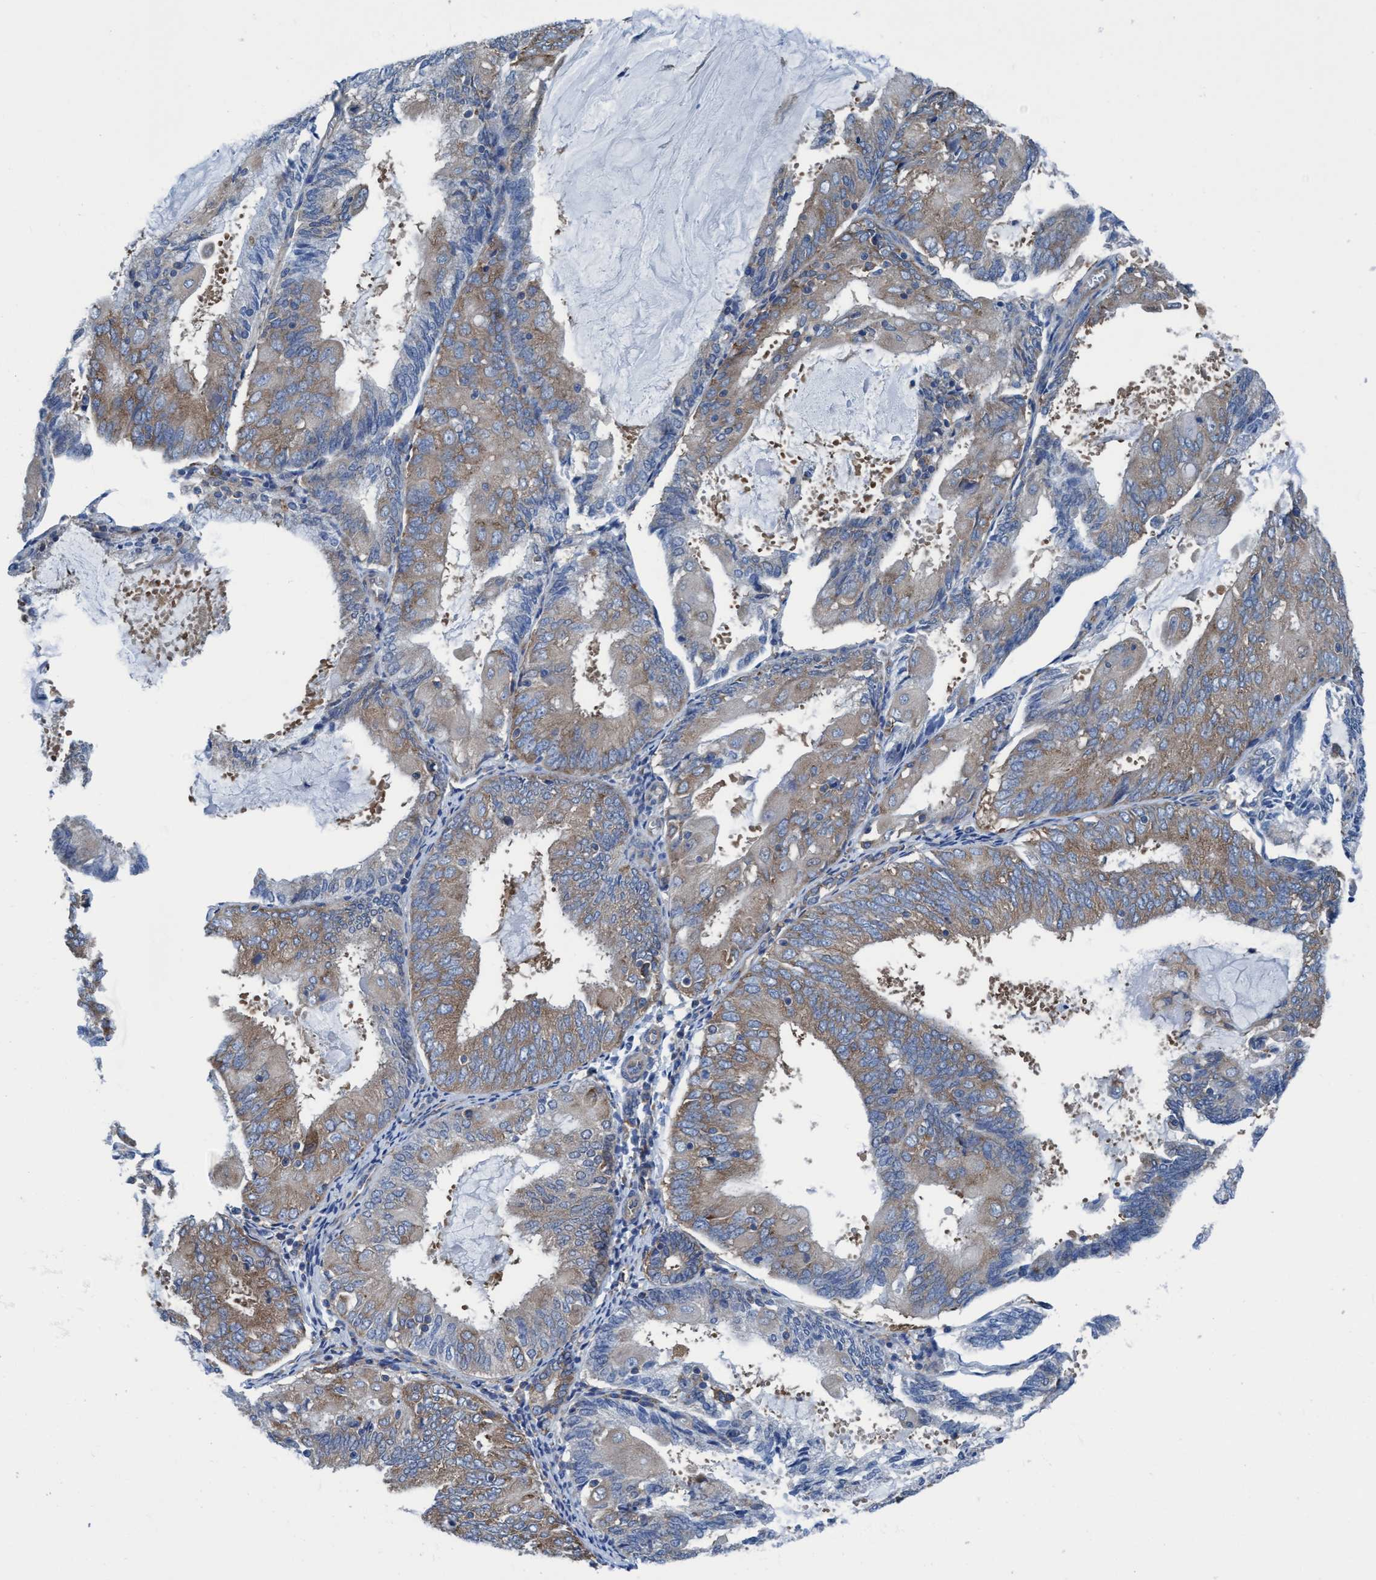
{"staining": {"intensity": "weak", "quantity": "25%-75%", "location": "cytoplasmic/membranous"}, "tissue": "endometrial cancer", "cell_type": "Tumor cells", "image_type": "cancer", "snomed": [{"axis": "morphology", "description": "Adenocarcinoma, NOS"}, {"axis": "topography", "description": "Endometrium"}], "caption": "Approximately 25%-75% of tumor cells in human endometrial cancer (adenocarcinoma) reveal weak cytoplasmic/membranous protein expression as visualized by brown immunohistochemical staining.", "gene": "NMT1", "patient": {"sex": "female", "age": 81}}